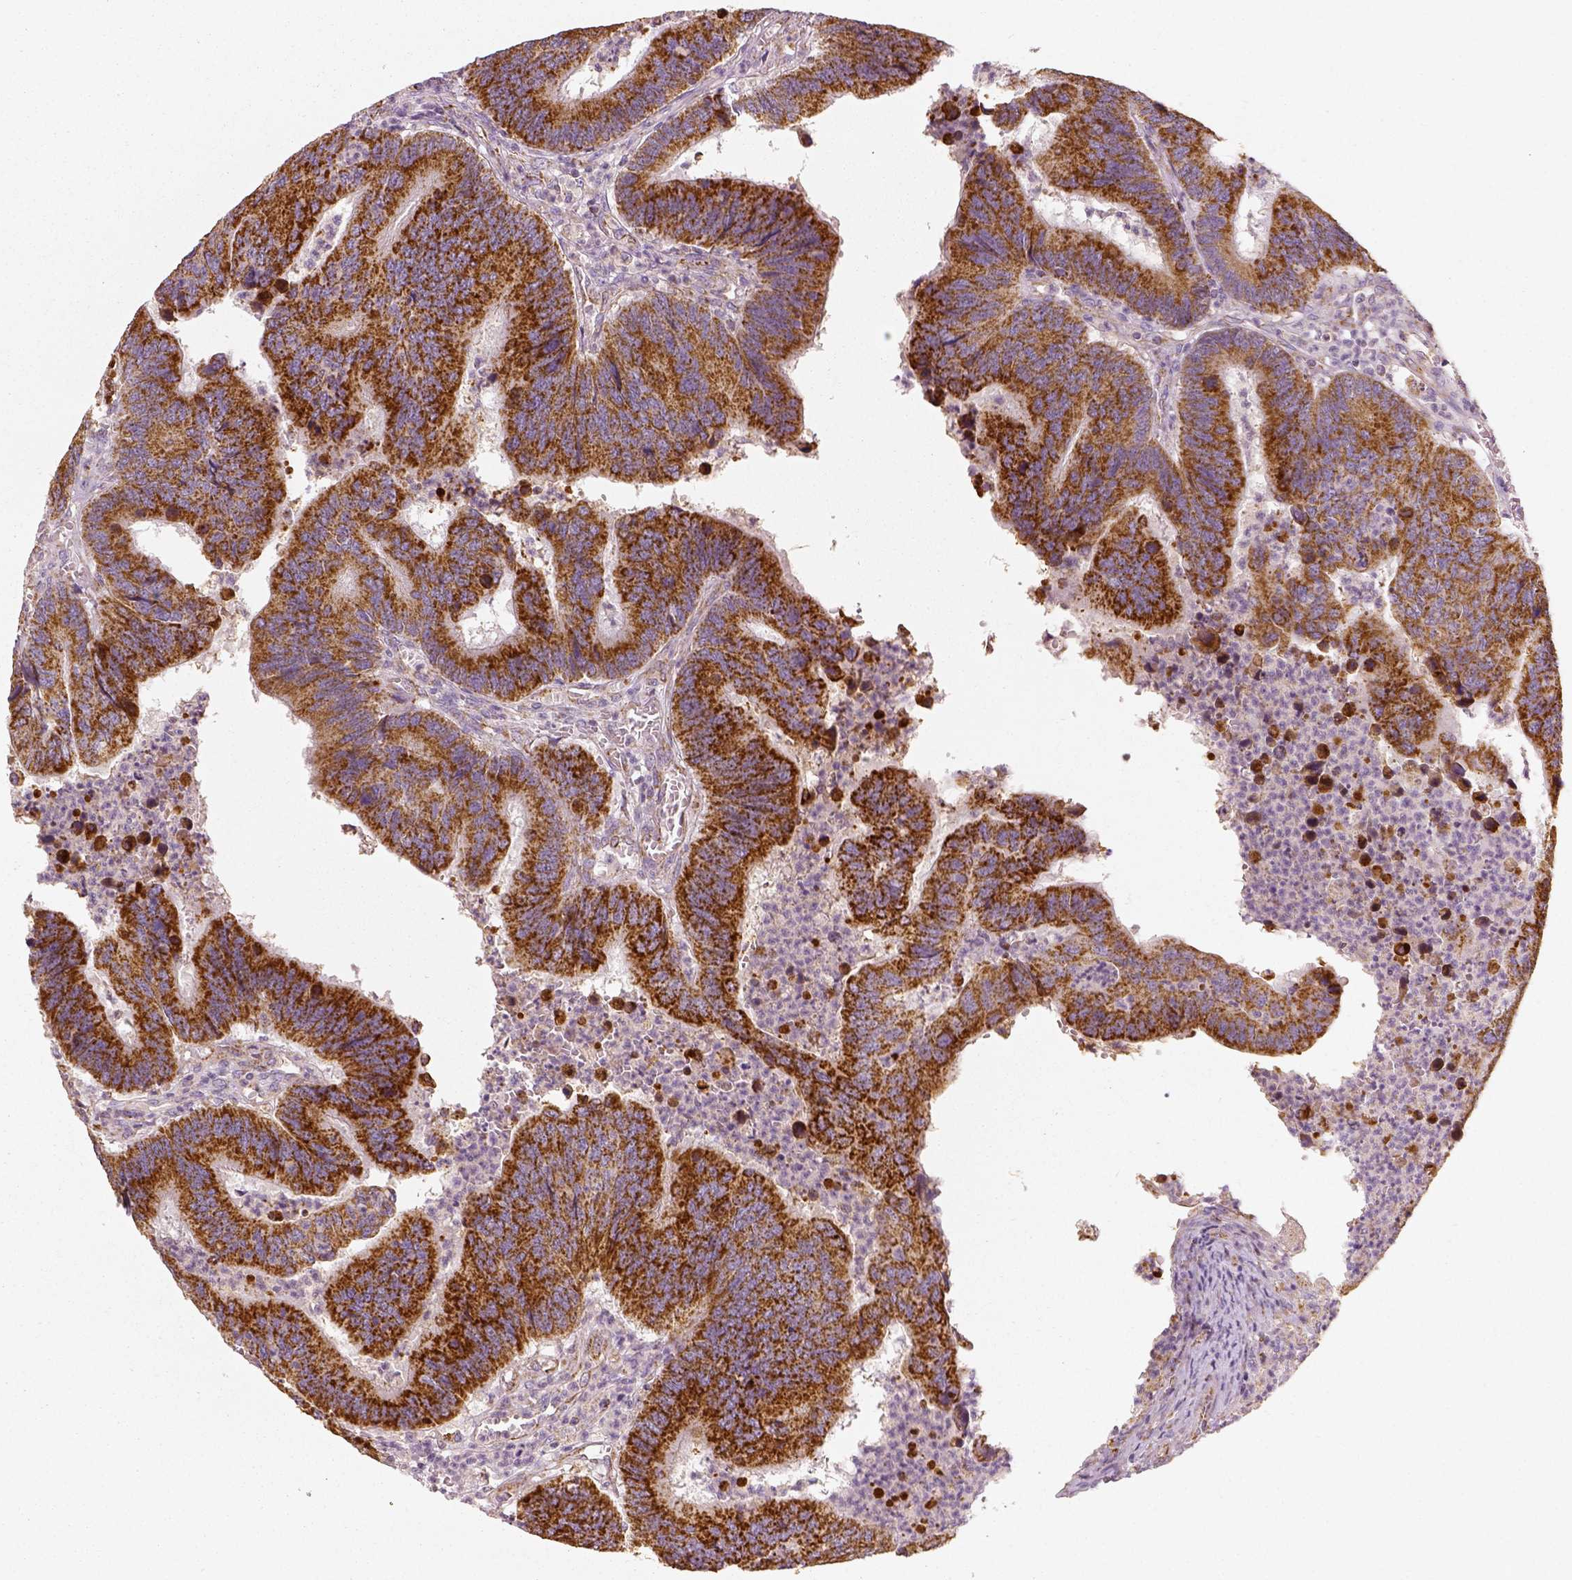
{"staining": {"intensity": "strong", "quantity": ">75%", "location": "cytoplasmic/membranous"}, "tissue": "colorectal cancer", "cell_type": "Tumor cells", "image_type": "cancer", "snomed": [{"axis": "morphology", "description": "Adenocarcinoma, NOS"}, {"axis": "topography", "description": "Colon"}], "caption": "This photomicrograph demonstrates adenocarcinoma (colorectal) stained with immunohistochemistry (IHC) to label a protein in brown. The cytoplasmic/membranous of tumor cells show strong positivity for the protein. Nuclei are counter-stained blue.", "gene": "PGAM5", "patient": {"sex": "female", "age": 67}}